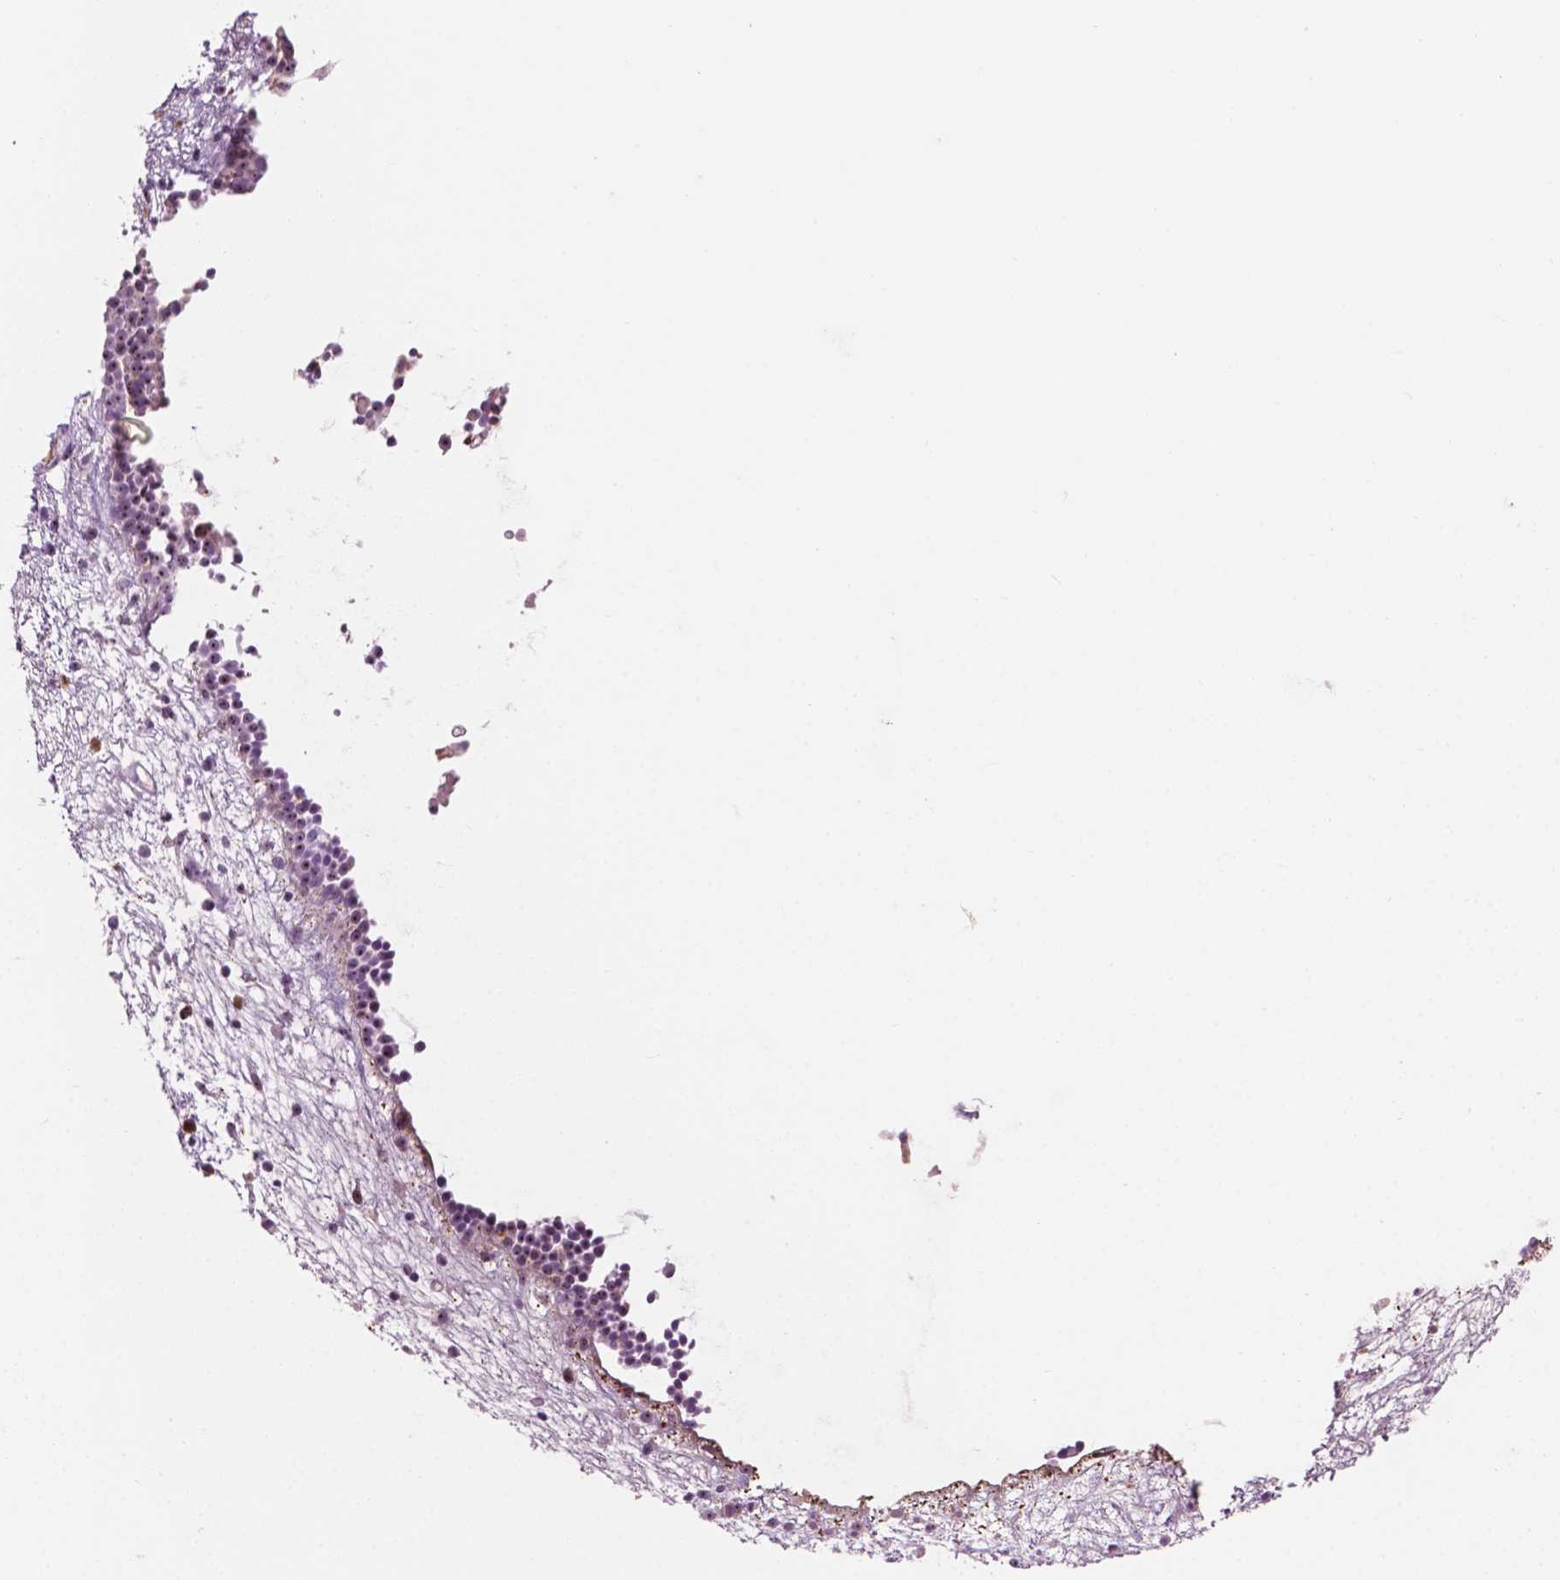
{"staining": {"intensity": "negative", "quantity": "none", "location": "none"}, "tissue": "nasopharynx", "cell_type": "Respiratory epithelial cells", "image_type": "normal", "snomed": [{"axis": "morphology", "description": "Normal tissue, NOS"}, {"axis": "topography", "description": "Nasopharynx"}], "caption": "Histopathology image shows no protein positivity in respiratory epithelial cells of normal nasopharynx. (Immunohistochemistry (ihc), brightfield microscopy, high magnification).", "gene": "ZNF853", "patient": {"sex": "male", "age": 77}}